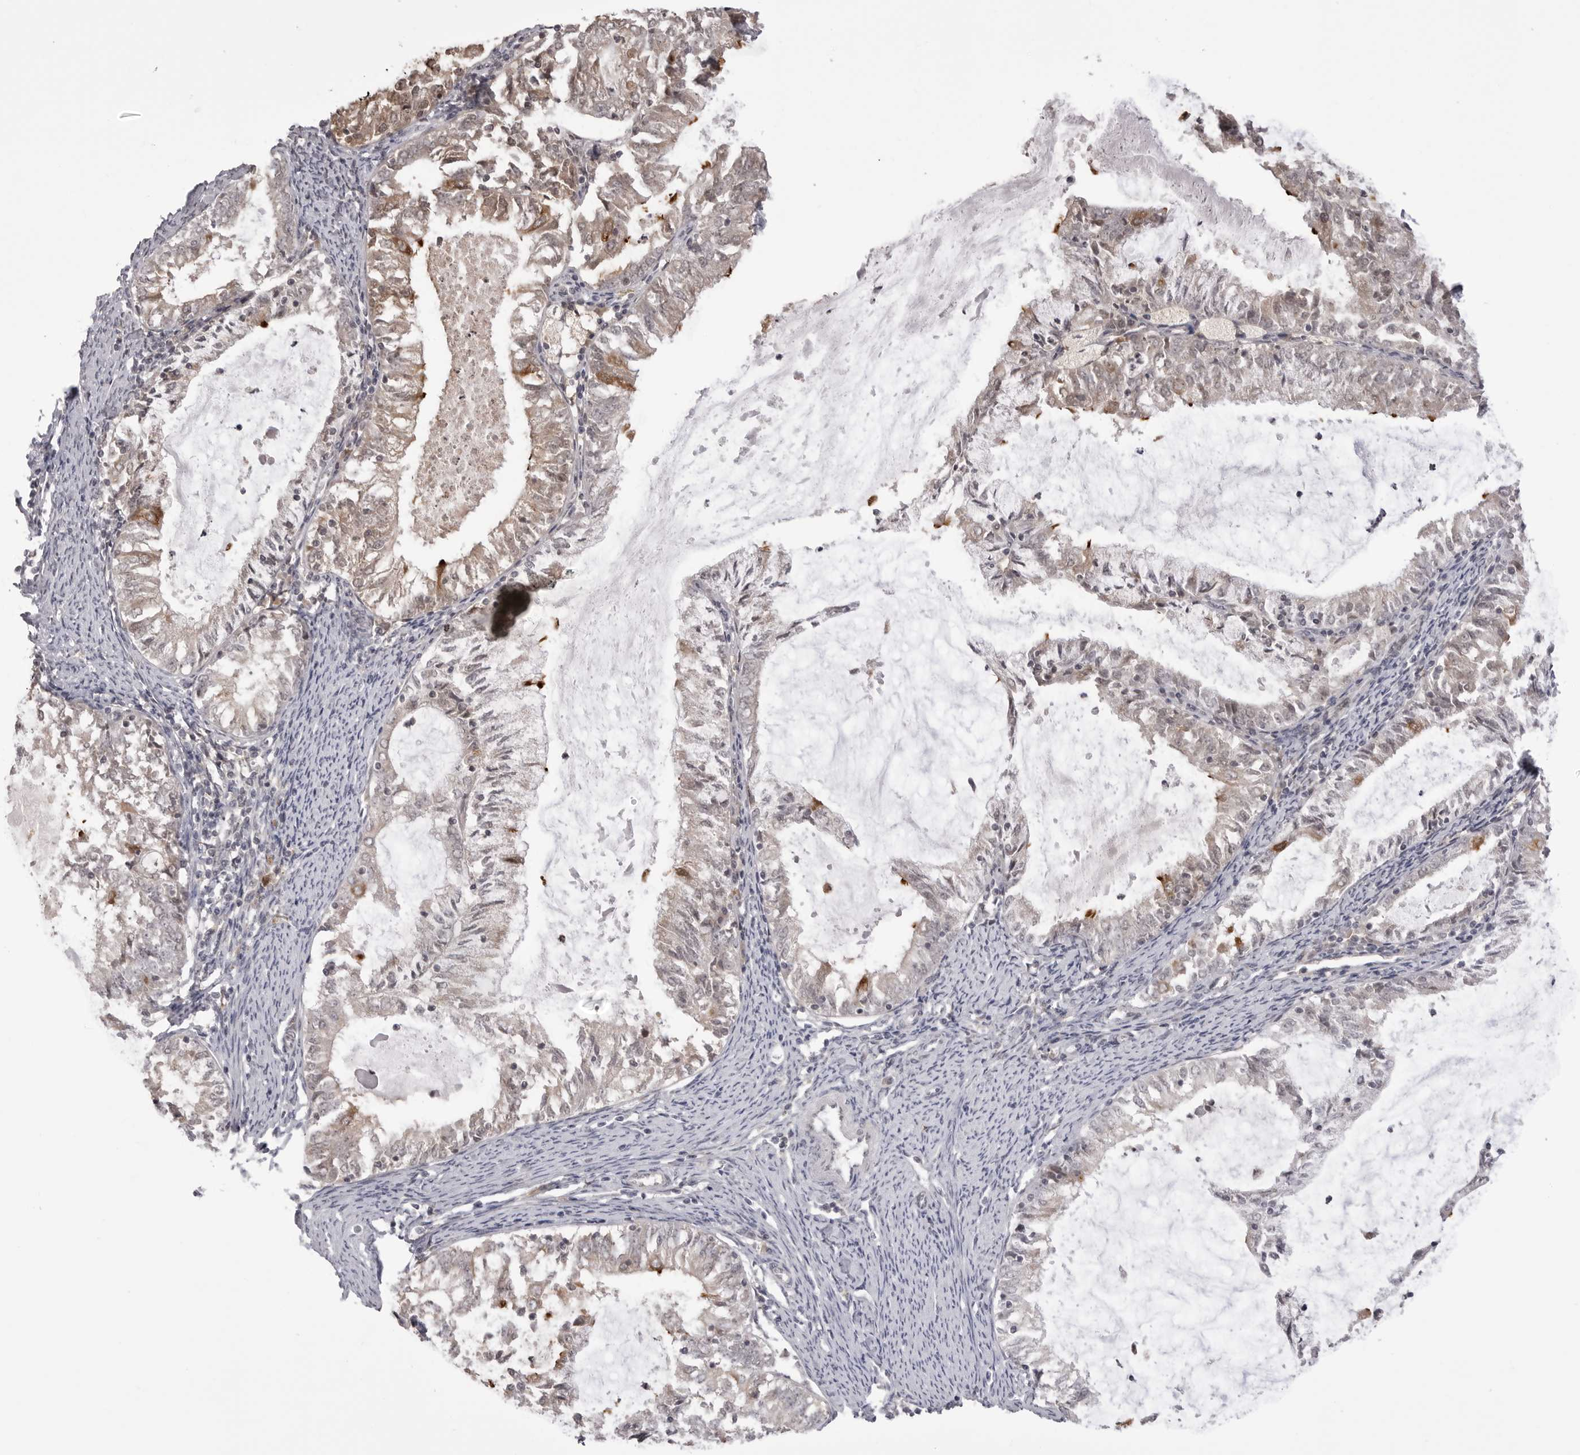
{"staining": {"intensity": "moderate", "quantity": "<25%", "location": "cytoplasmic/membranous"}, "tissue": "endometrial cancer", "cell_type": "Tumor cells", "image_type": "cancer", "snomed": [{"axis": "morphology", "description": "Adenocarcinoma, NOS"}, {"axis": "topography", "description": "Endometrium"}], "caption": "About <25% of tumor cells in endometrial adenocarcinoma show moderate cytoplasmic/membranous protein positivity as visualized by brown immunohistochemical staining.", "gene": "PTK2B", "patient": {"sex": "female", "age": 57}}